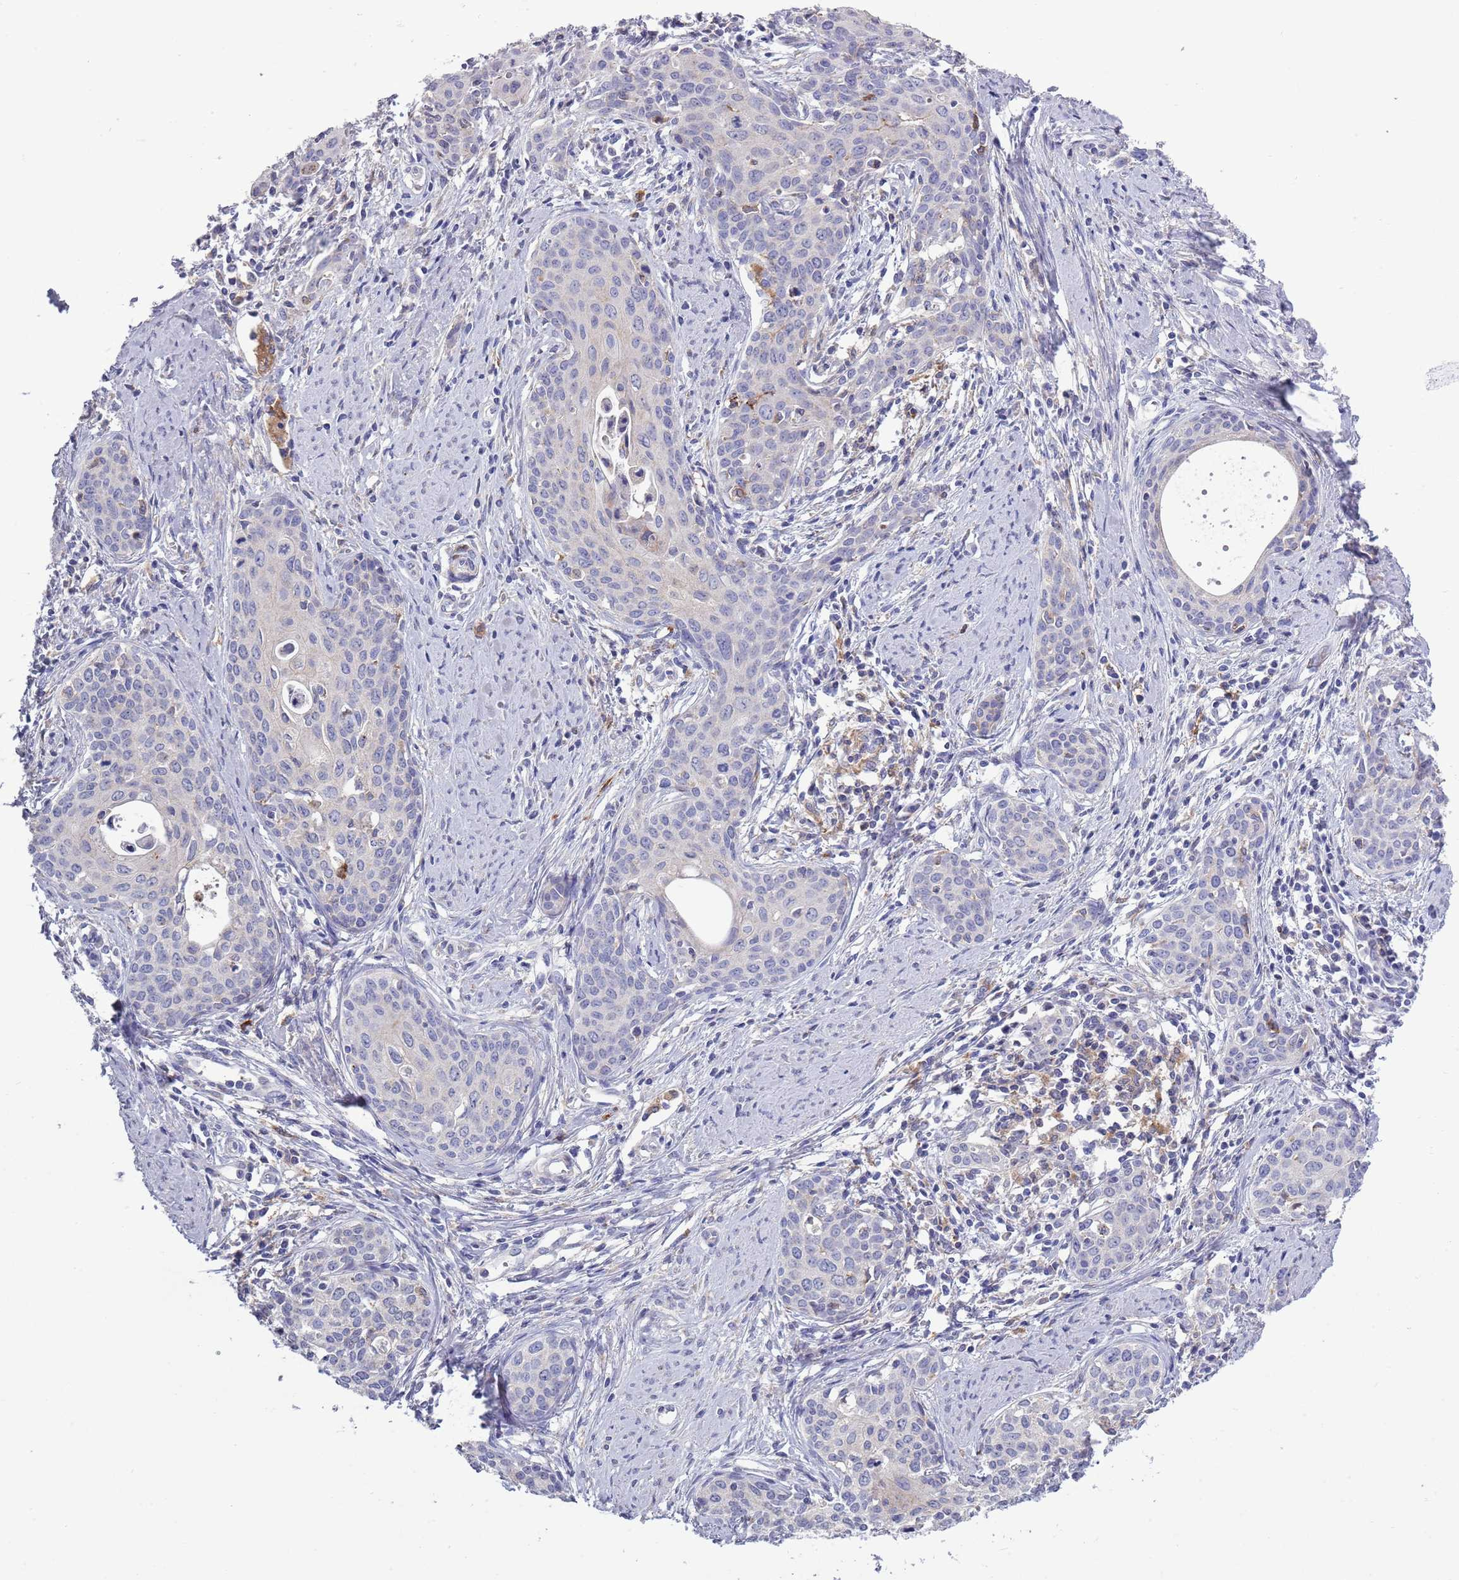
{"staining": {"intensity": "negative", "quantity": "none", "location": "none"}, "tissue": "cervical cancer", "cell_type": "Tumor cells", "image_type": "cancer", "snomed": [{"axis": "morphology", "description": "Squamous cell carcinoma, NOS"}, {"axis": "topography", "description": "Cervix"}], "caption": "Cervical squamous cell carcinoma stained for a protein using IHC displays no staining tumor cells.", "gene": "ACSBG1", "patient": {"sex": "female", "age": 46}}